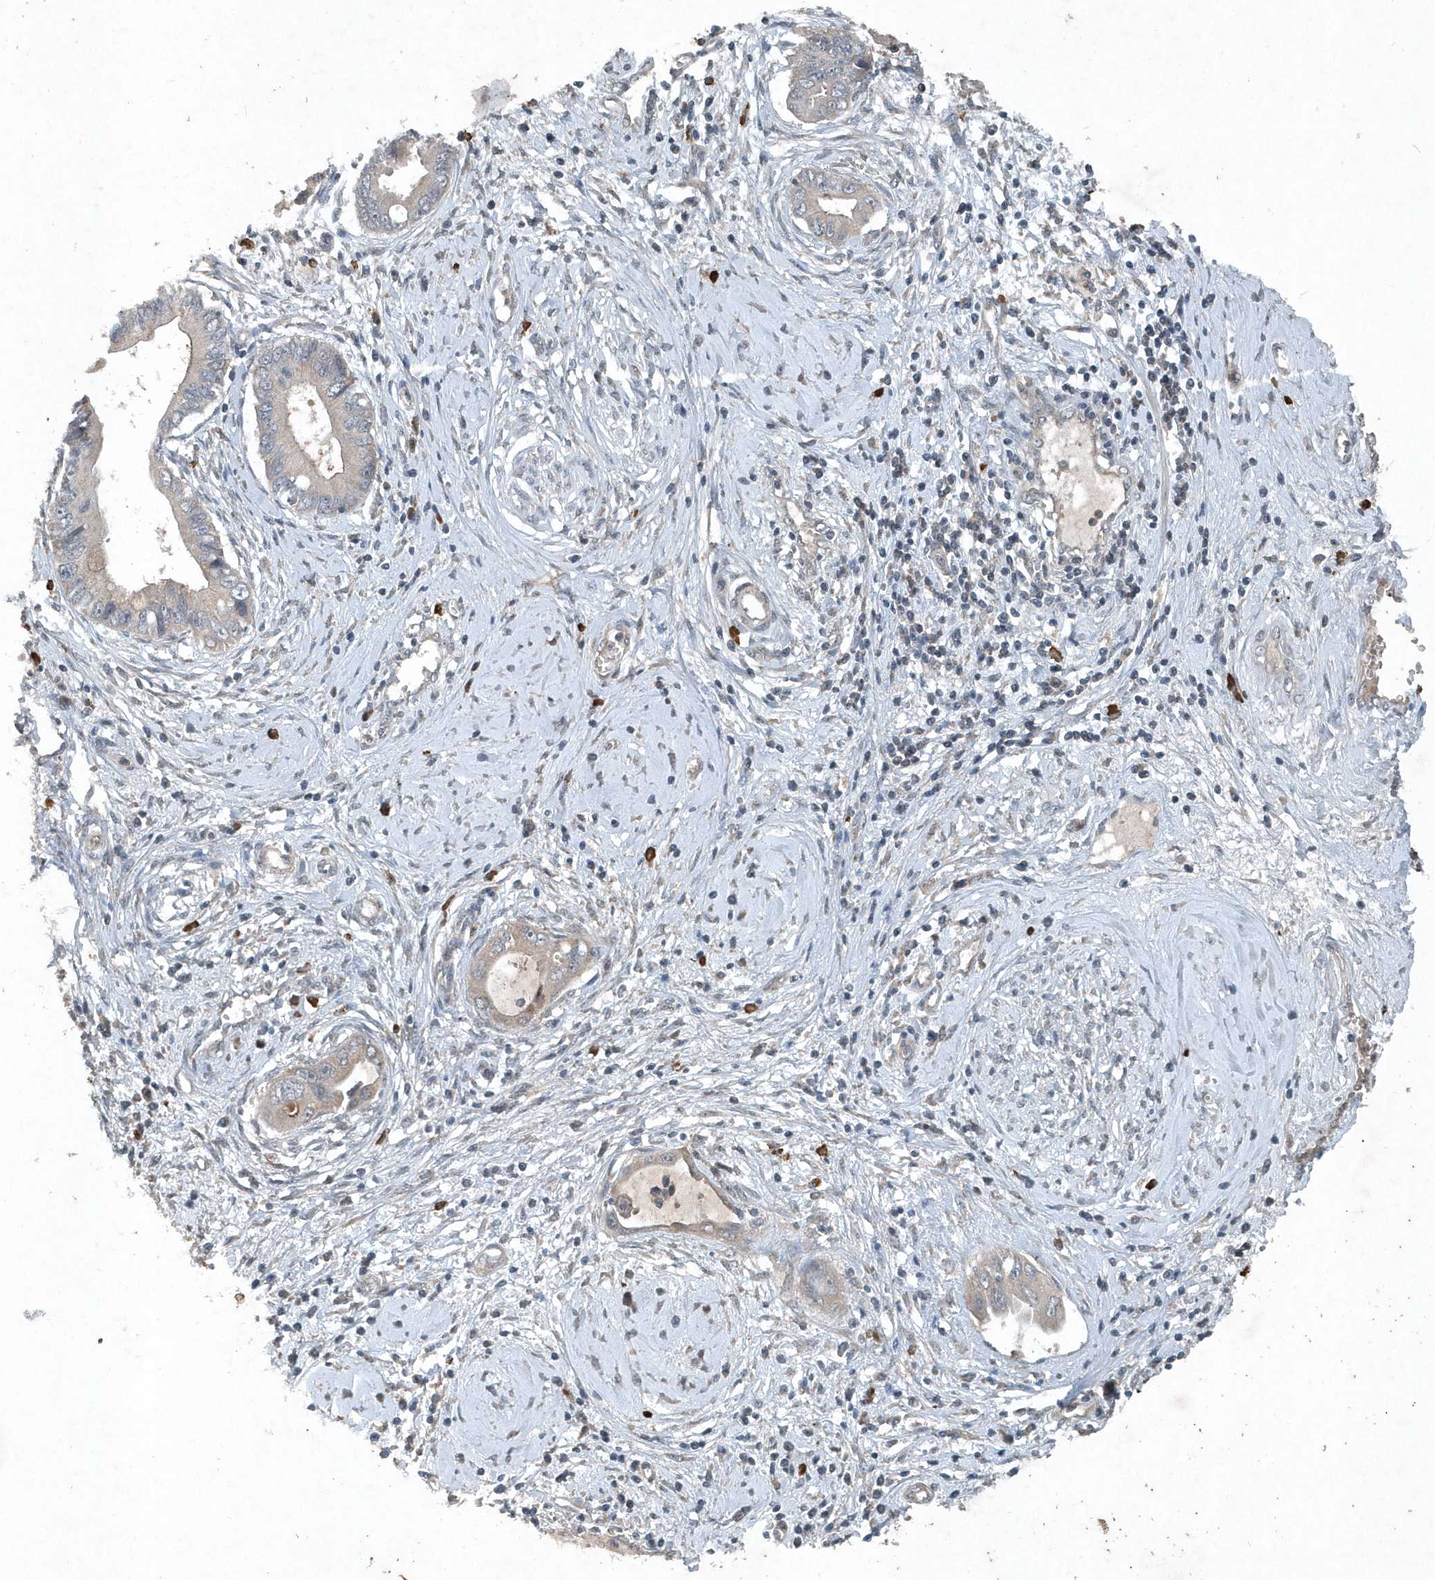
{"staining": {"intensity": "negative", "quantity": "none", "location": "none"}, "tissue": "cervical cancer", "cell_type": "Tumor cells", "image_type": "cancer", "snomed": [{"axis": "morphology", "description": "Adenocarcinoma, NOS"}, {"axis": "topography", "description": "Cervix"}], "caption": "IHC of adenocarcinoma (cervical) exhibits no staining in tumor cells. The staining was performed using DAB (3,3'-diaminobenzidine) to visualize the protein expression in brown, while the nuclei were stained in blue with hematoxylin (Magnification: 20x).", "gene": "SCFD2", "patient": {"sex": "female", "age": 44}}